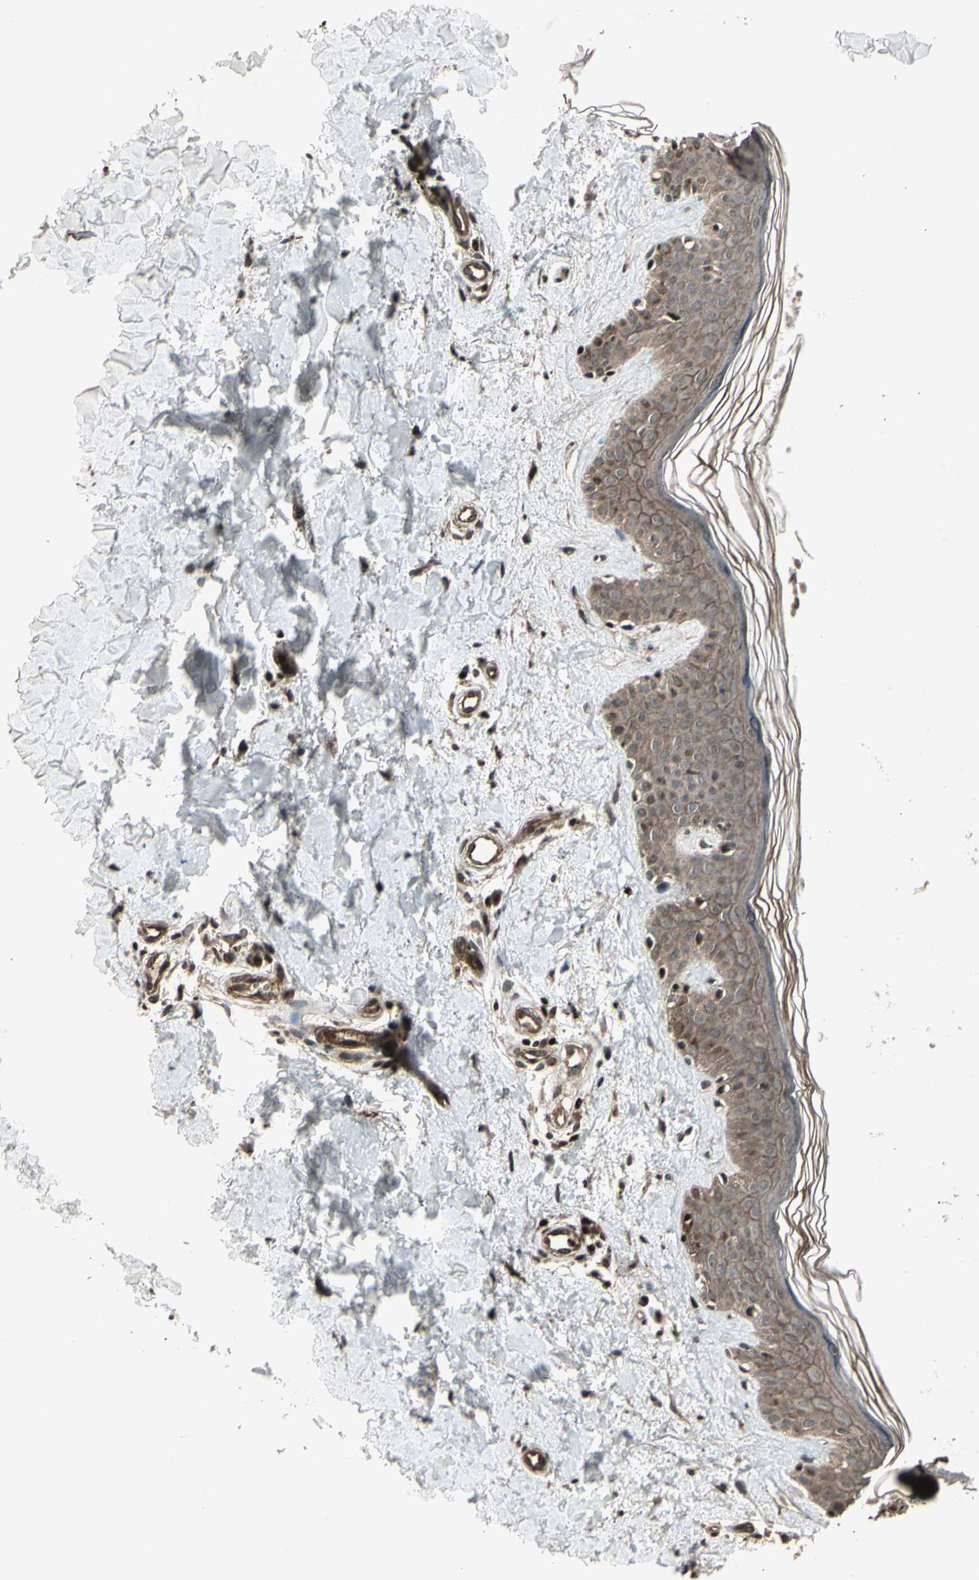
{"staining": {"intensity": "strong", "quantity": ">75%", "location": "cytoplasmic/membranous"}, "tissue": "skin", "cell_type": "Fibroblasts", "image_type": "normal", "snomed": [{"axis": "morphology", "description": "Normal tissue, NOS"}, {"axis": "topography", "description": "Skin"}], "caption": "A brown stain highlights strong cytoplasmic/membranous expression of a protein in fibroblasts of unremarkable human skin.", "gene": "GLRX", "patient": {"sex": "male", "age": 67}}